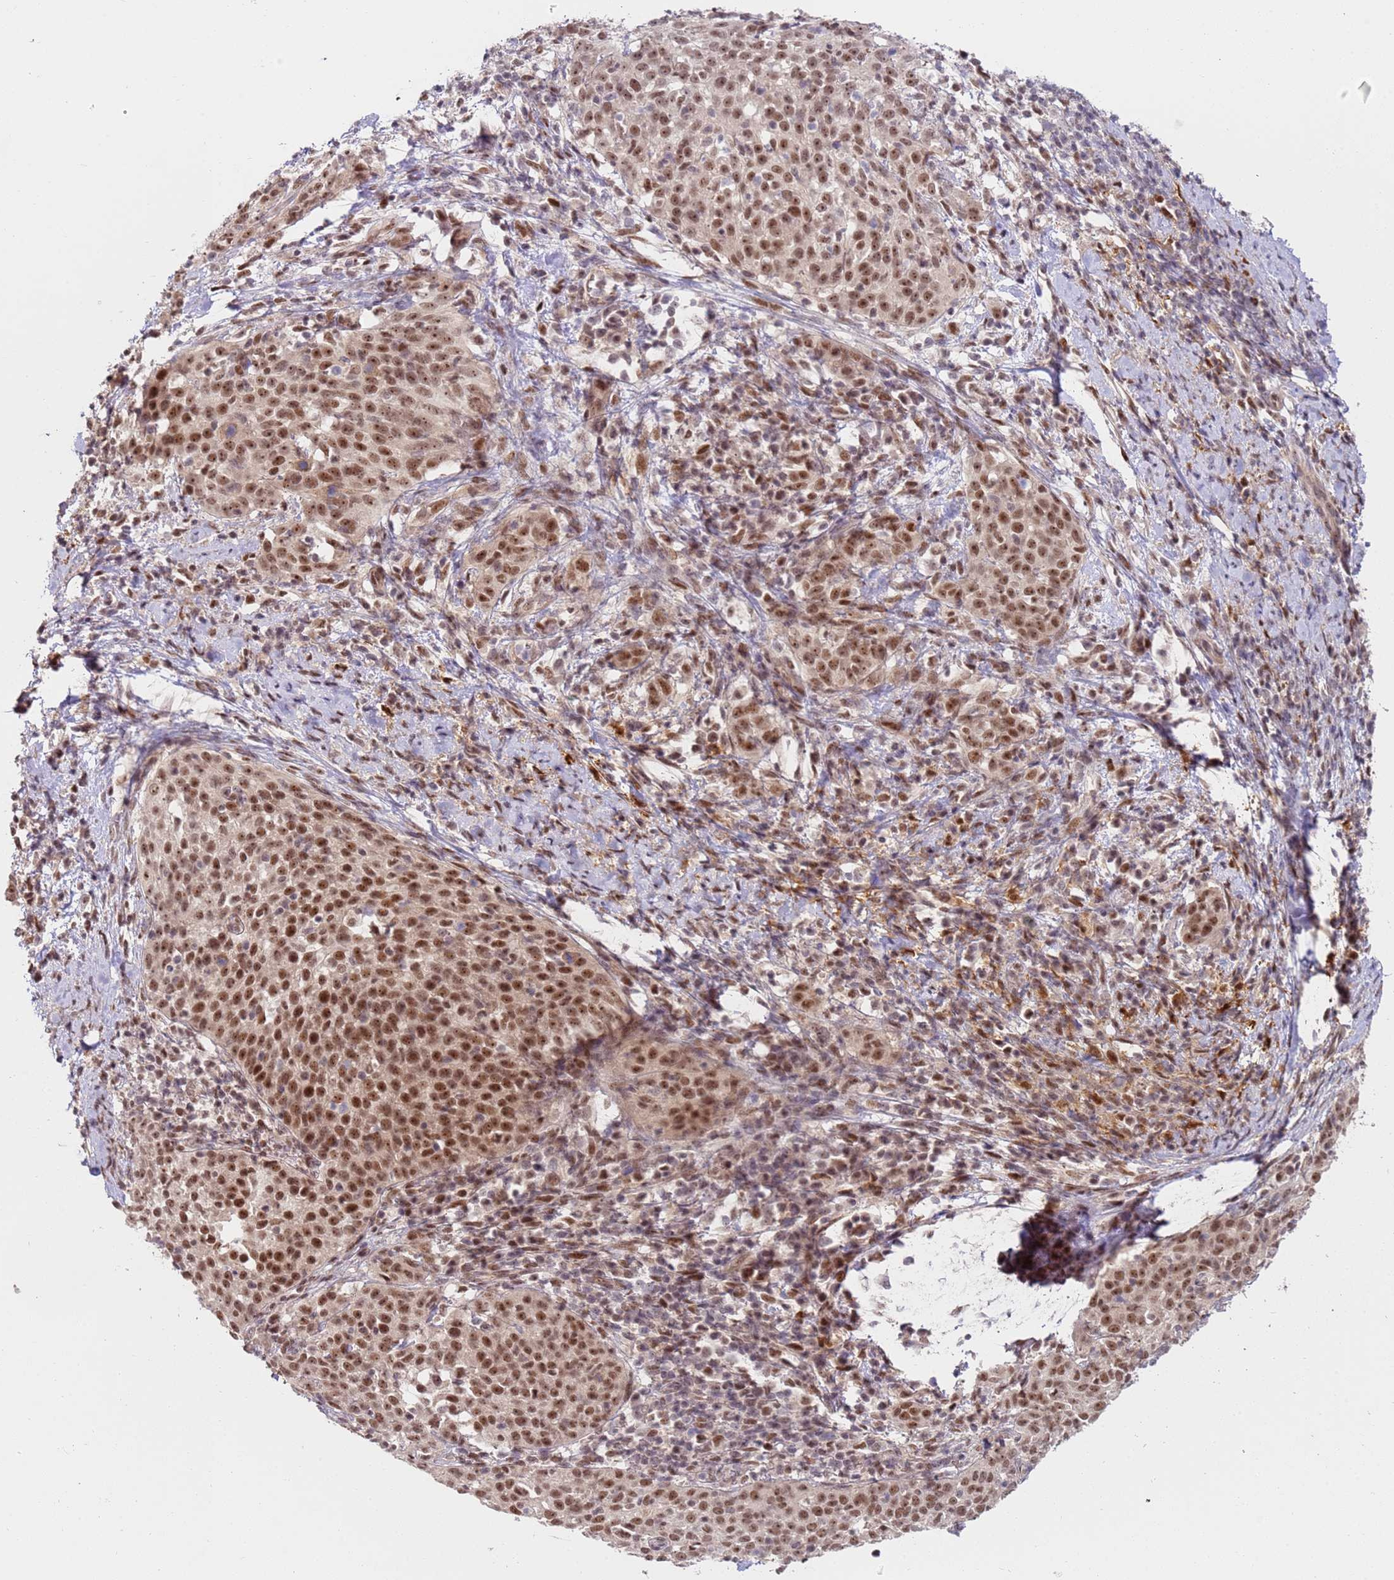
{"staining": {"intensity": "moderate", "quantity": ">75%", "location": "nuclear"}, "tissue": "cervical cancer", "cell_type": "Tumor cells", "image_type": "cancer", "snomed": [{"axis": "morphology", "description": "Squamous cell carcinoma, NOS"}, {"axis": "topography", "description": "Cervix"}], "caption": "High-magnification brightfield microscopy of squamous cell carcinoma (cervical) stained with DAB (3,3'-diaminobenzidine) (brown) and counterstained with hematoxylin (blue). tumor cells exhibit moderate nuclear staining is identified in about>75% of cells.", "gene": "LGALSL", "patient": {"sex": "female", "age": 57}}